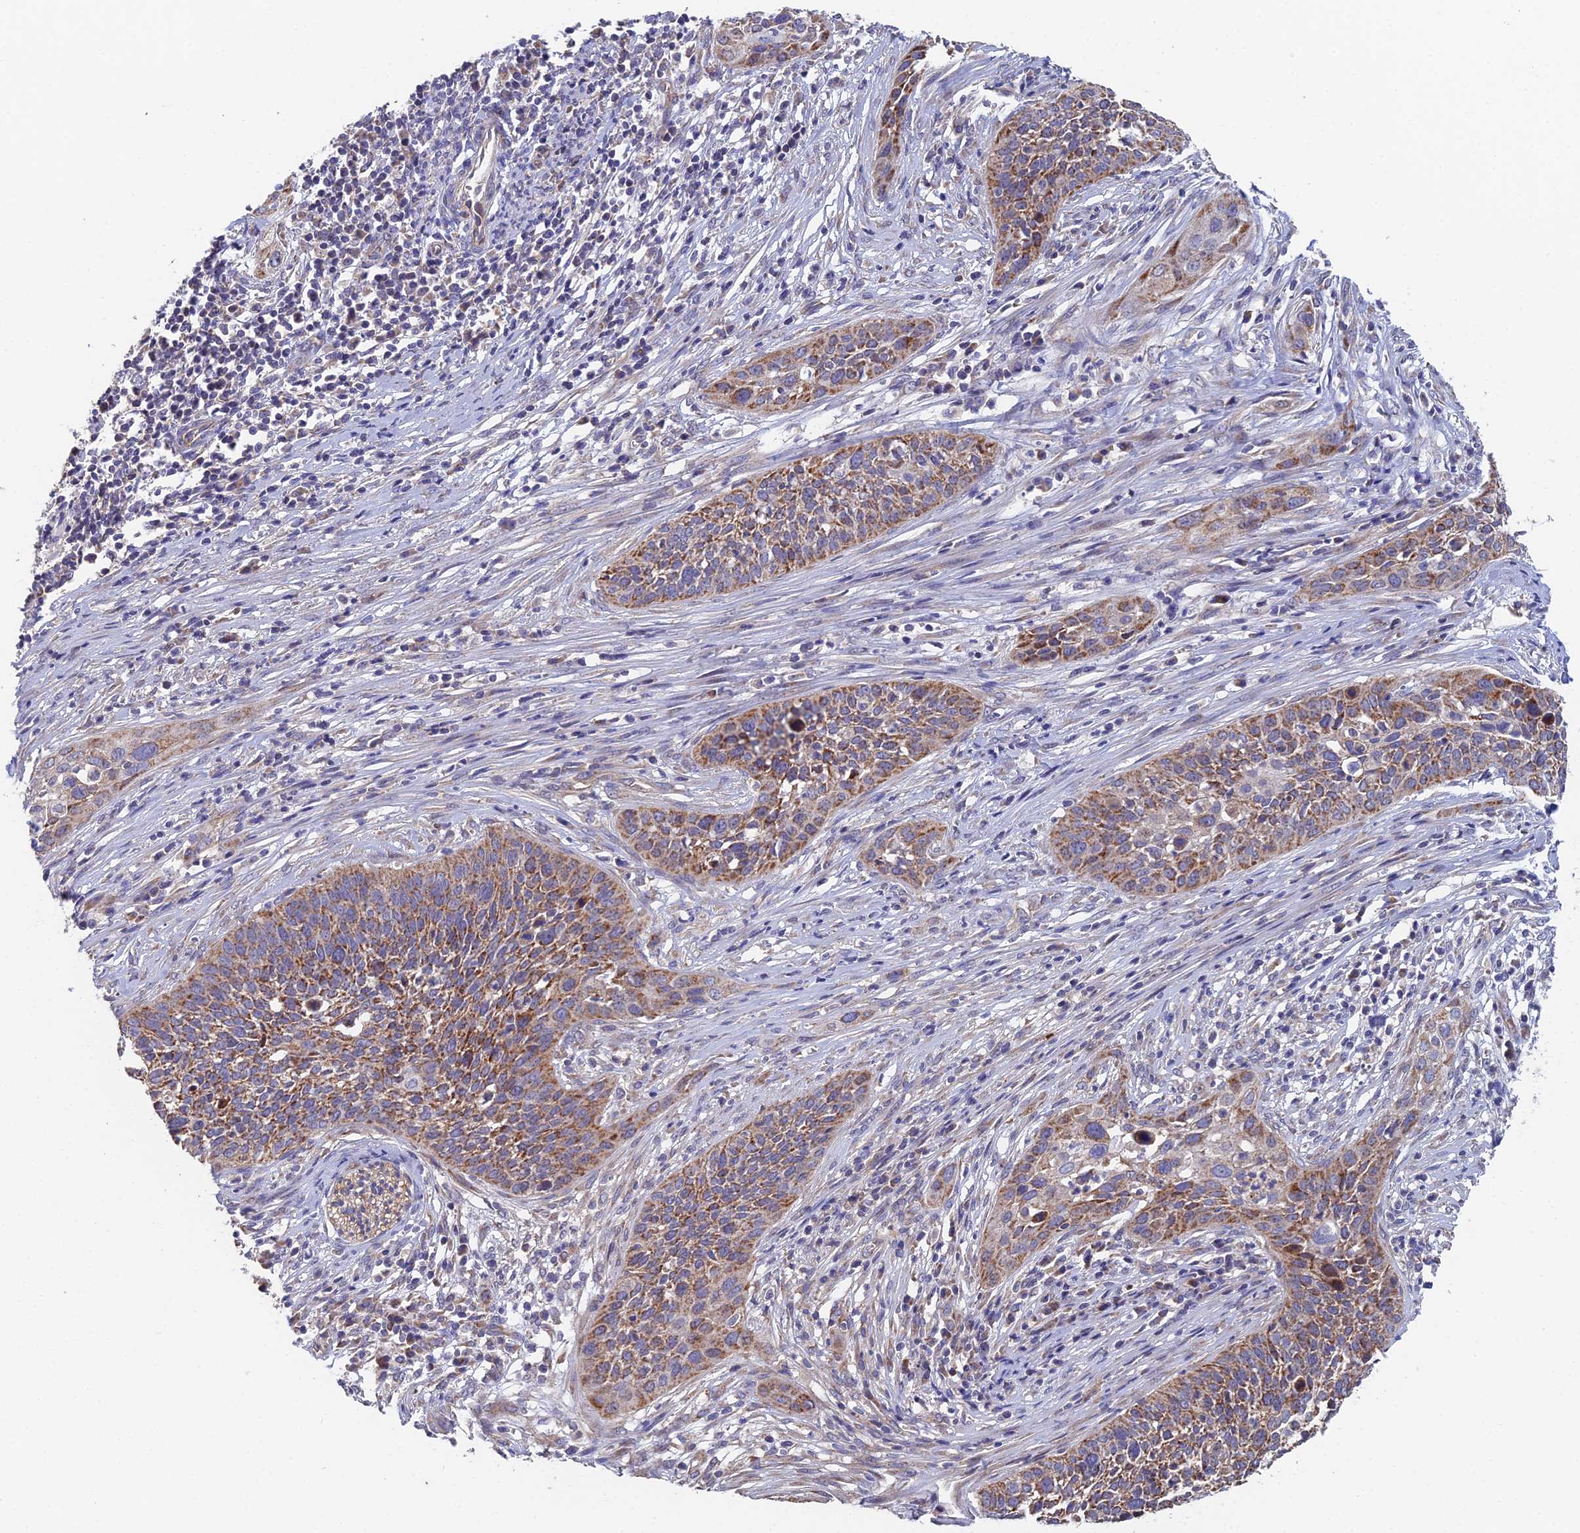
{"staining": {"intensity": "moderate", "quantity": ">75%", "location": "cytoplasmic/membranous"}, "tissue": "cervical cancer", "cell_type": "Tumor cells", "image_type": "cancer", "snomed": [{"axis": "morphology", "description": "Squamous cell carcinoma, NOS"}, {"axis": "topography", "description": "Cervix"}], "caption": "Immunohistochemistry of human cervical squamous cell carcinoma displays medium levels of moderate cytoplasmic/membranous staining in approximately >75% of tumor cells.", "gene": "ECSIT", "patient": {"sex": "female", "age": 34}}